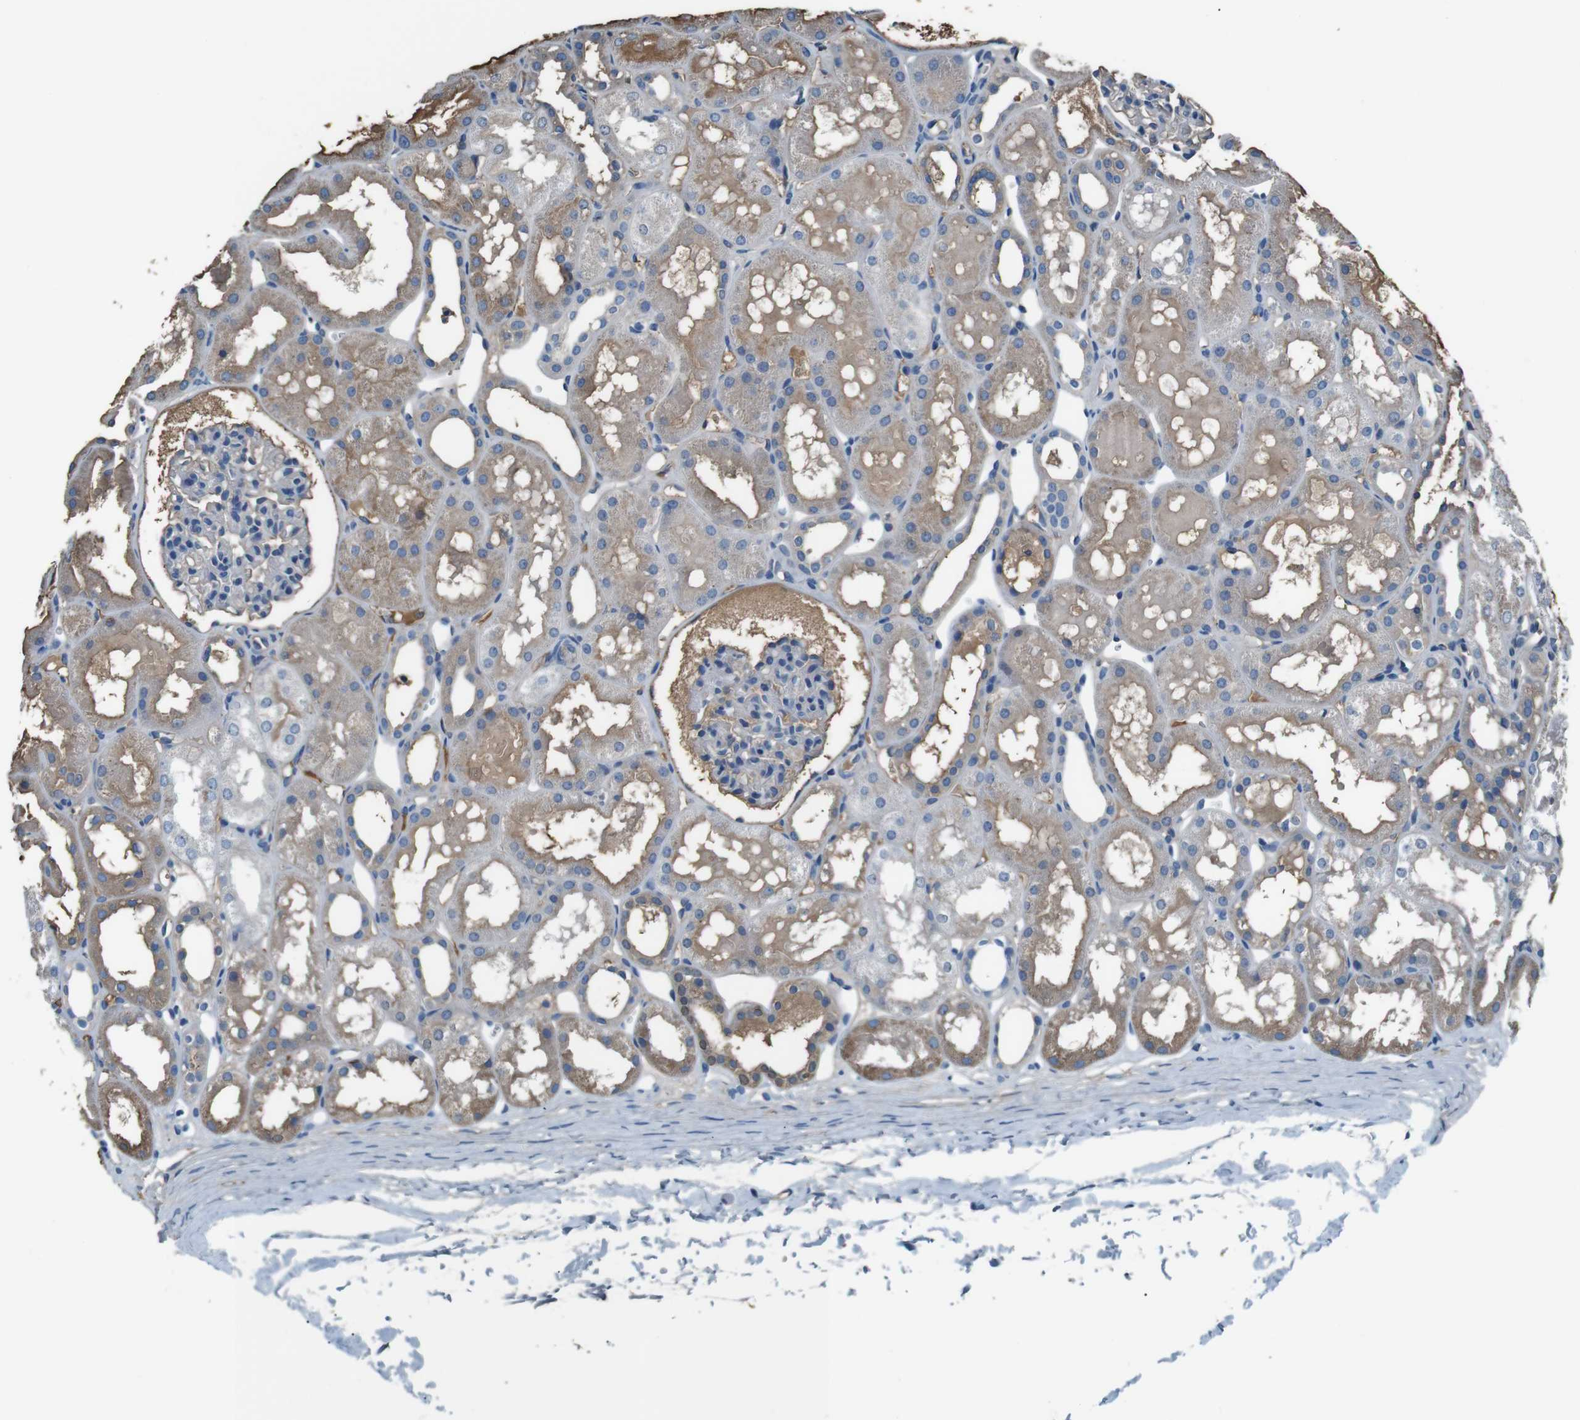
{"staining": {"intensity": "negative", "quantity": "none", "location": "none"}, "tissue": "kidney", "cell_type": "Cells in glomeruli", "image_type": "normal", "snomed": [{"axis": "morphology", "description": "Normal tissue, NOS"}, {"axis": "topography", "description": "Kidney"}, {"axis": "topography", "description": "Urinary bladder"}], "caption": "Cells in glomeruli are negative for protein expression in unremarkable human kidney. Nuclei are stained in blue.", "gene": "LEP", "patient": {"sex": "male", "age": 16}}